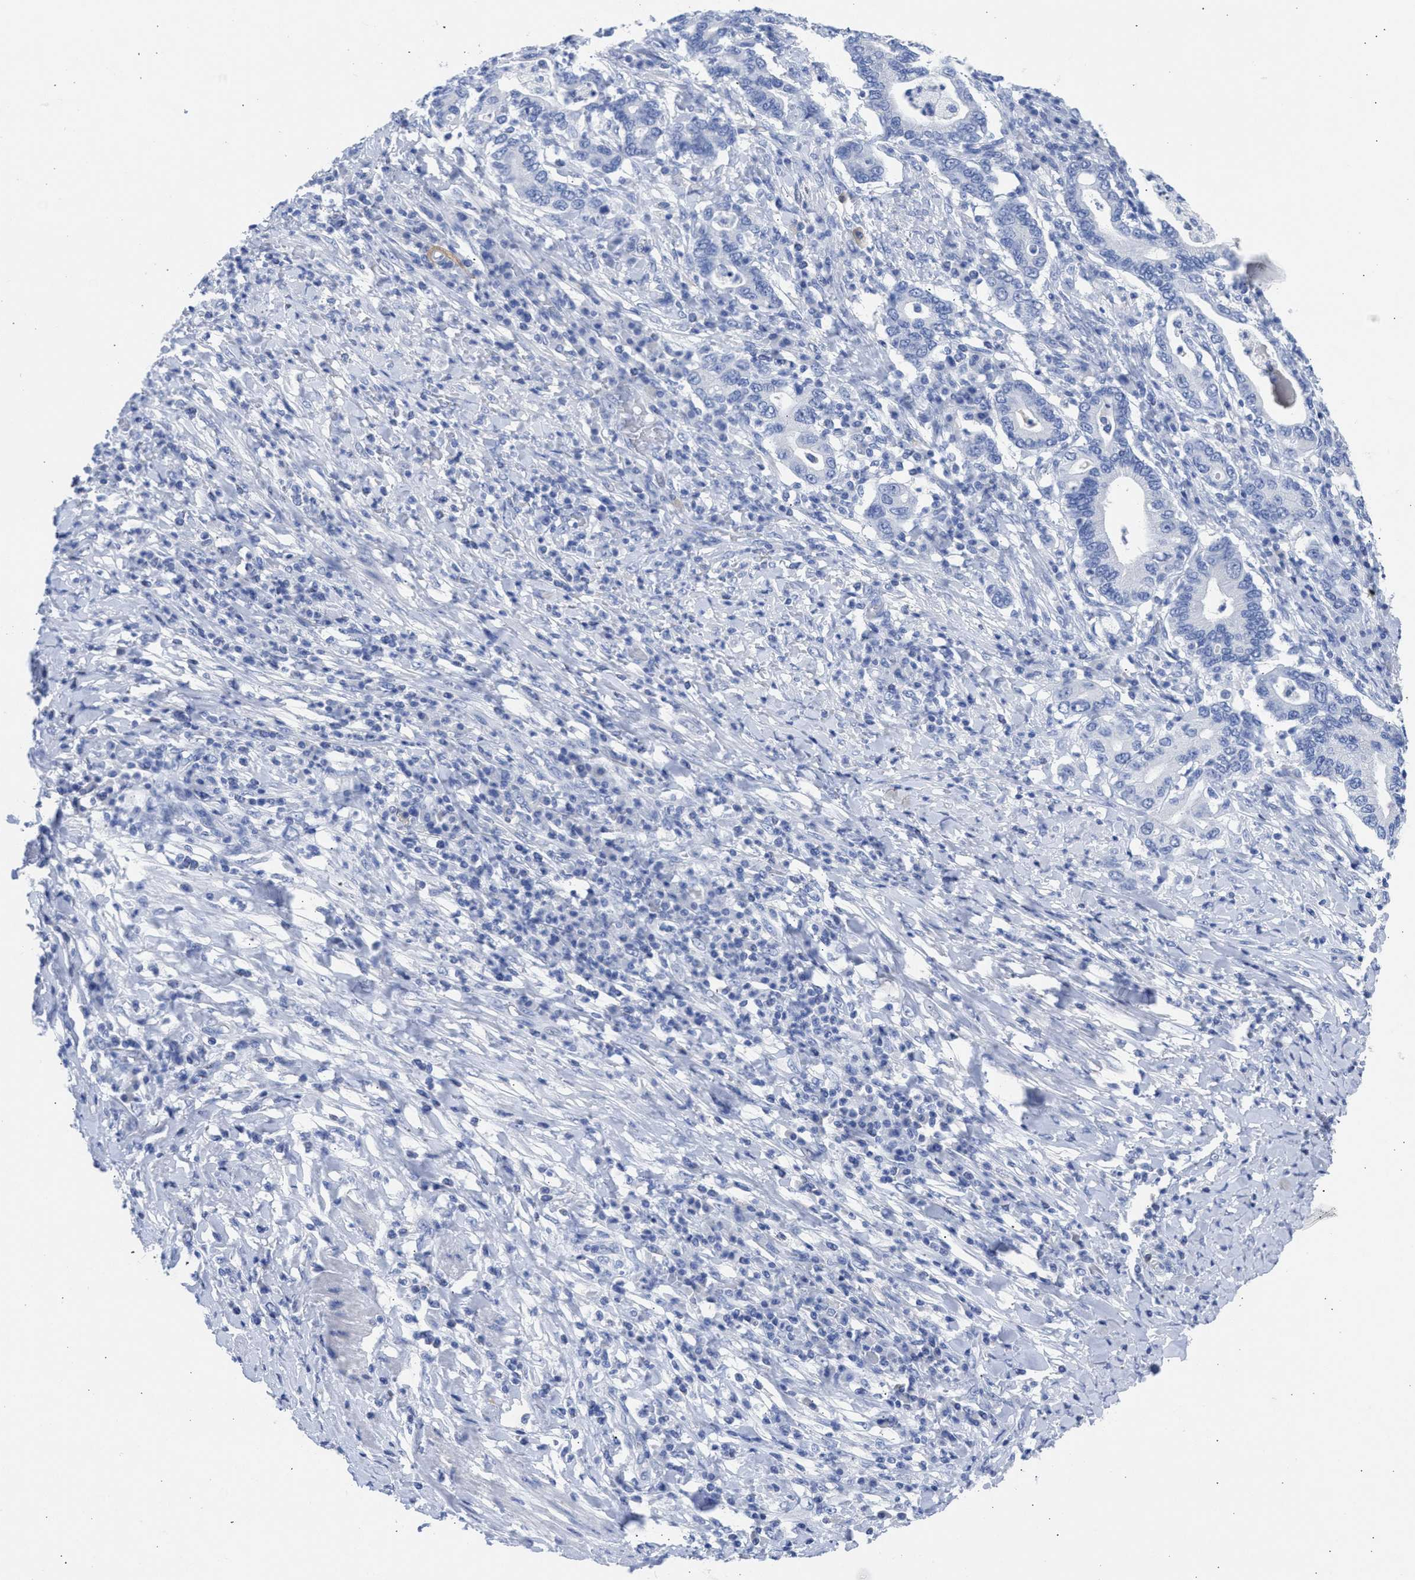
{"staining": {"intensity": "negative", "quantity": "none", "location": "none"}, "tissue": "stomach cancer", "cell_type": "Tumor cells", "image_type": "cancer", "snomed": [{"axis": "morphology", "description": "Normal tissue, NOS"}, {"axis": "morphology", "description": "Adenocarcinoma, NOS"}, {"axis": "topography", "description": "Esophagus"}, {"axis": "topography", "description": "Stomach, upper"}, {"axis": "topography", "description": "Peripheral nerve tissue"}], "caption": "The IHC micrograph has no significant positivity in tumor cells of stomach cancer tissue.", "gene": "NCAM1", "patient": {"sex": "male", "age": 62}}